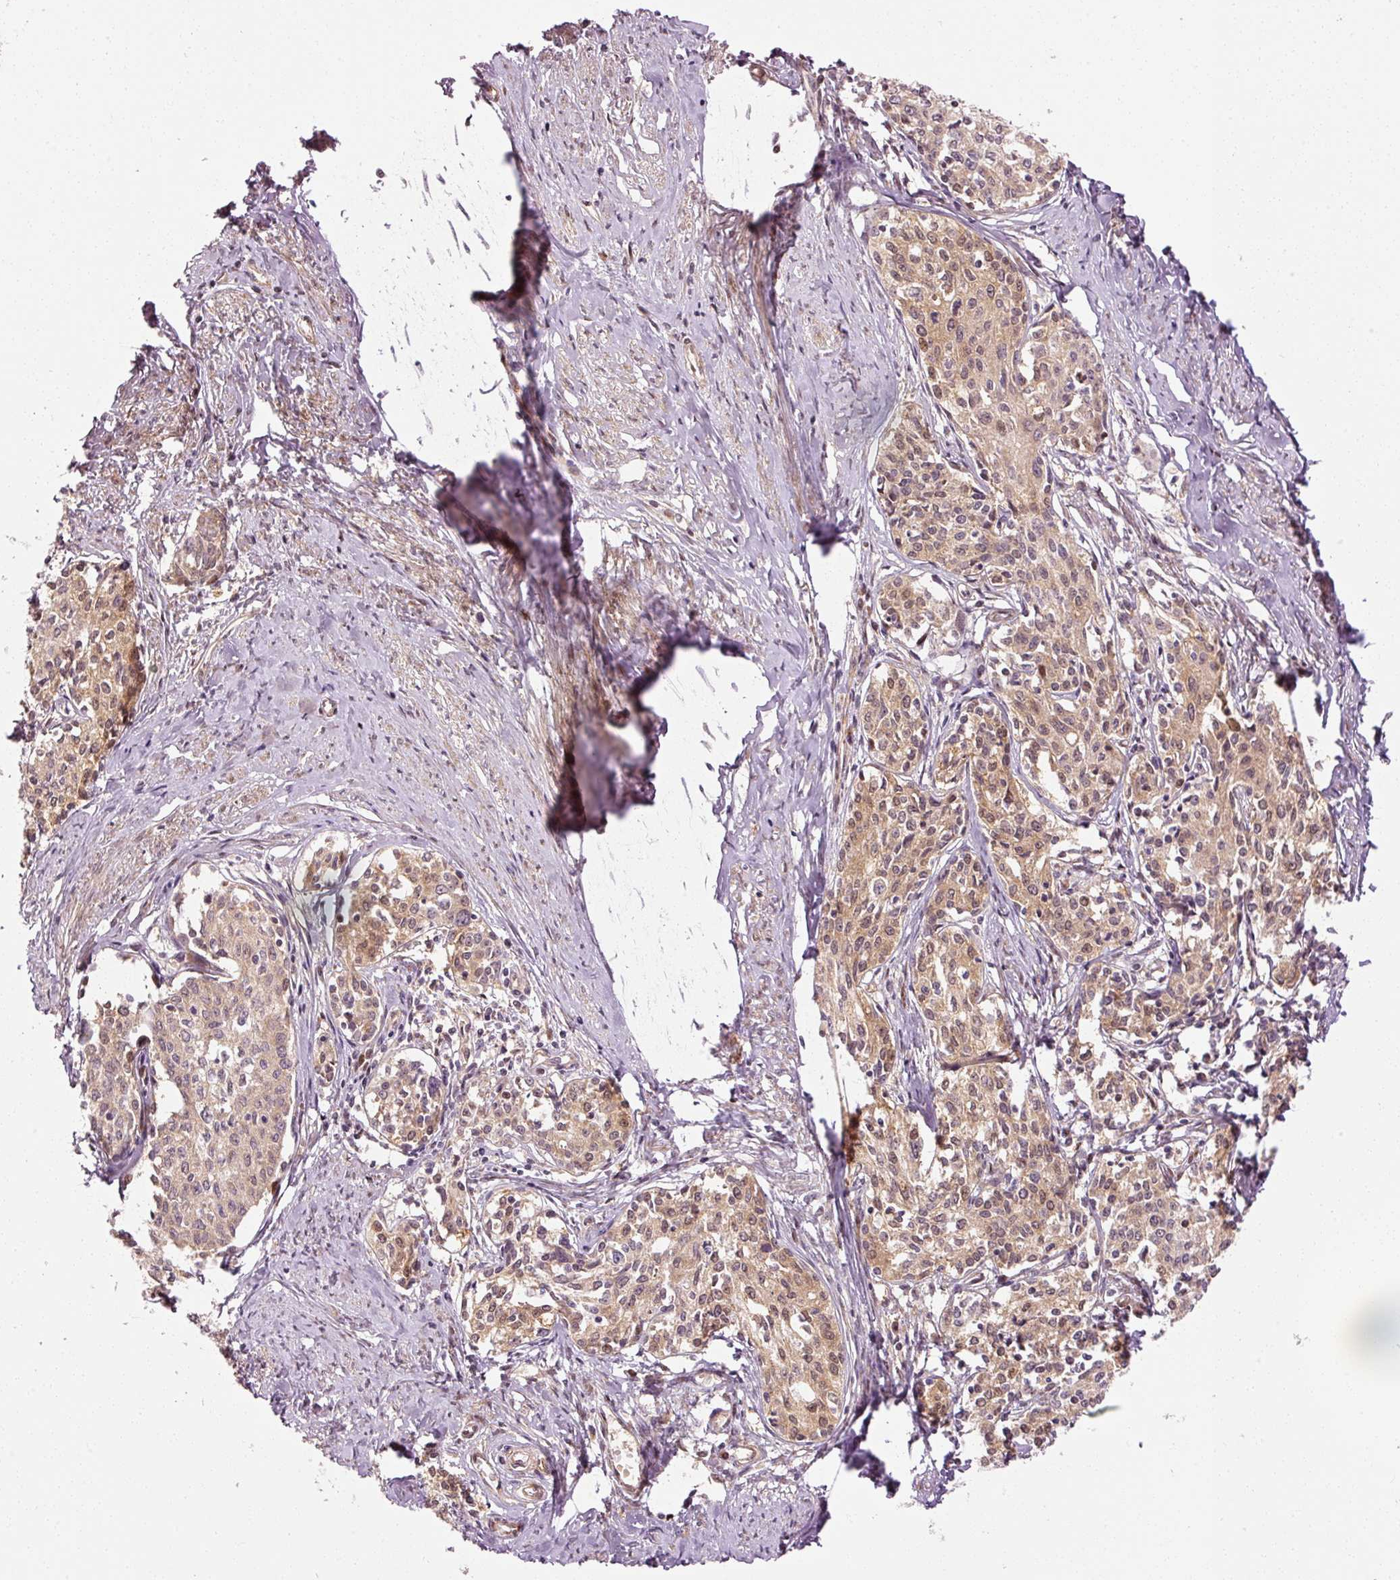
{"staining": {"intensity": "moderate", "quantity": ">75%", "location": "cytoplasmic/membranous,nuclear"}, "tissue": "cervical cancer", "cell_type": "Tumor cells", "image_type": "cancer", "snomed": [{"axis": "morphology", "description": "Squamous cell carcinoma, NOS"}, {"axis": "morphology", "description": "Adenocarcinoma, NOS"}, {"axis": "topography", "description": "Cervix"}], "caption": "Cervical squamous cell carcinoma stained for a protein demonstrates moderate cytoplasmic/membranous and nuclear positivity in tumor cells.", "gene": "PPP1R14B", "patient": {"sex": "female", "age": 52}}